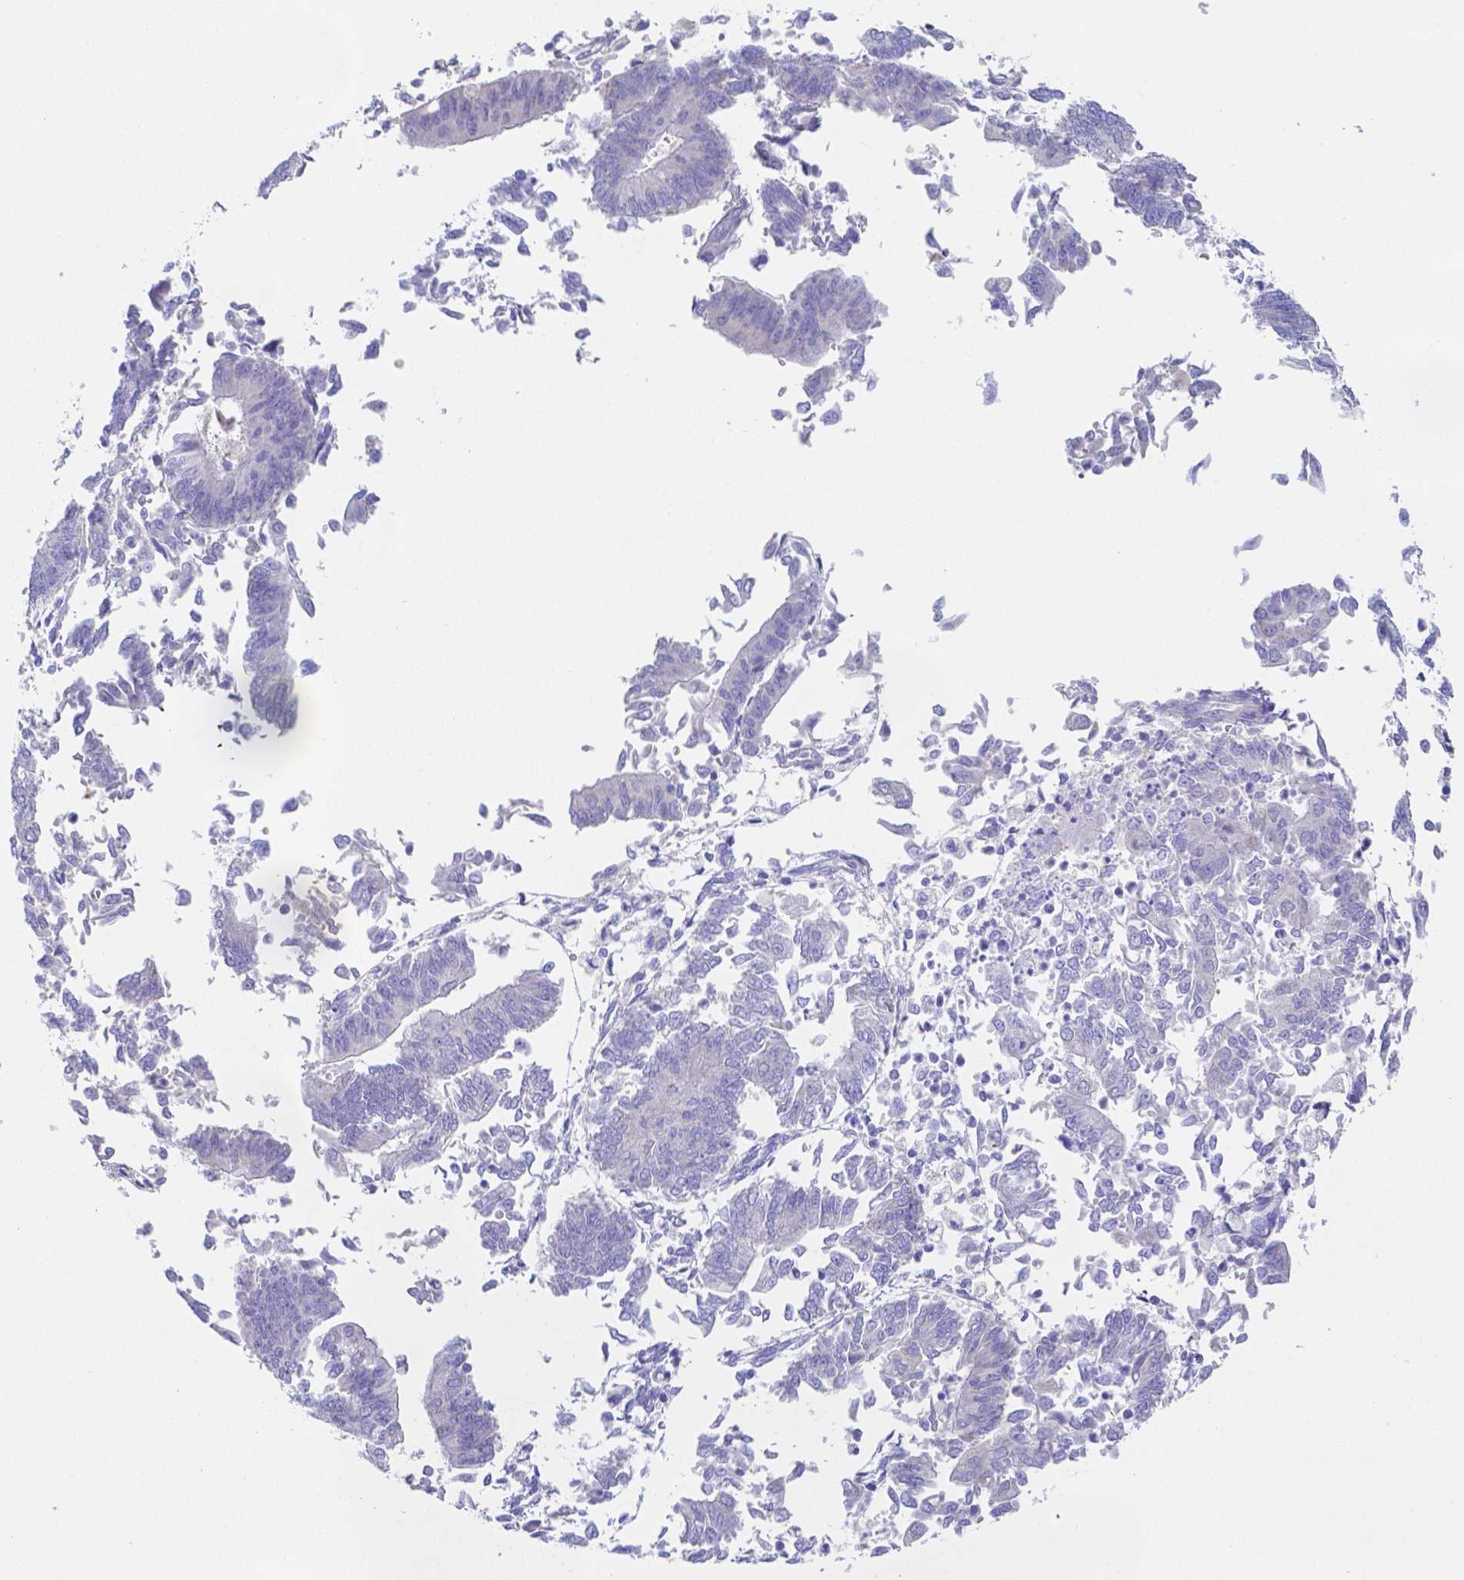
{"staining": {"intensity": "negative", "quantity": "none", "location": "none"}, "tissue": "endometrial cancer", "cell_type": "Tumor cells", "image_type": "cancer", "snomed": [{"axis": "morphology", "description": "Adenocarcinoma, NOS"}, {"axis": "topography", "description": "Endometrium"}], "caption": "Endometrial cancer (adenocarcinoma) stained for a protein using immunohistochemistry (IHC) displays no staining tumor cells.", "gene": "ZG16B", "patient": {"sex": "female", "age": 65}}